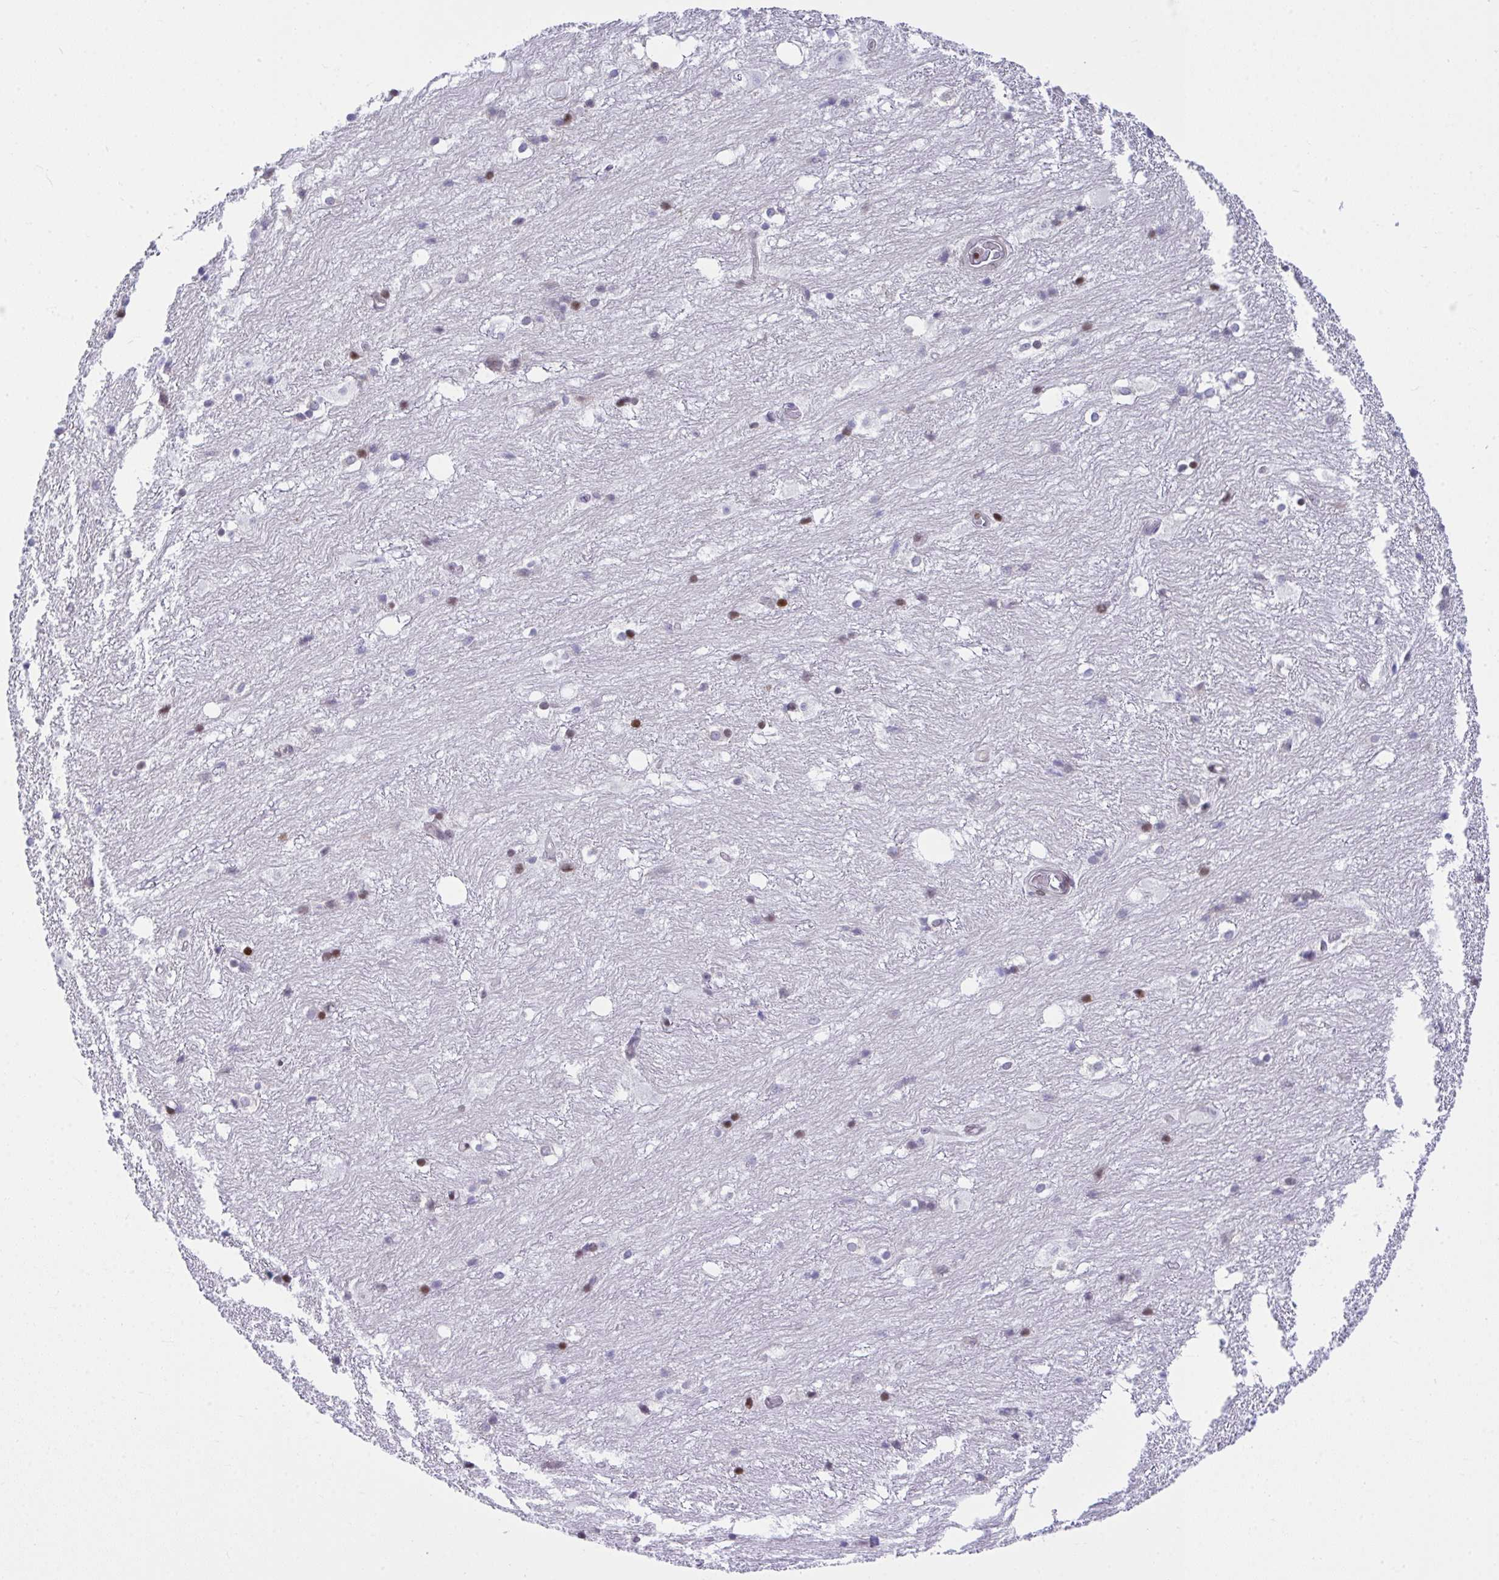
{"staining": {"intensity": "moderate", "quantity": "<25%", "location": "nuclear"}, "tissue": "hippocampus", "cell_type": "Glial cells", "image_type": "normal", "snomed": [{"axis": "morphology", "description": "Normal tissue, NOS"}, {"axis": "topography", "description": "Hippocampus"}], "caption": "Immunohistochemistry micrograph of benign human hippocampus stained for a protein (brown), which displays low levels of moderate nuclear staining in about <25% of glial cells.", "gene": "RAPGEF5", "patient": {"sex": "female", "age": 52}}